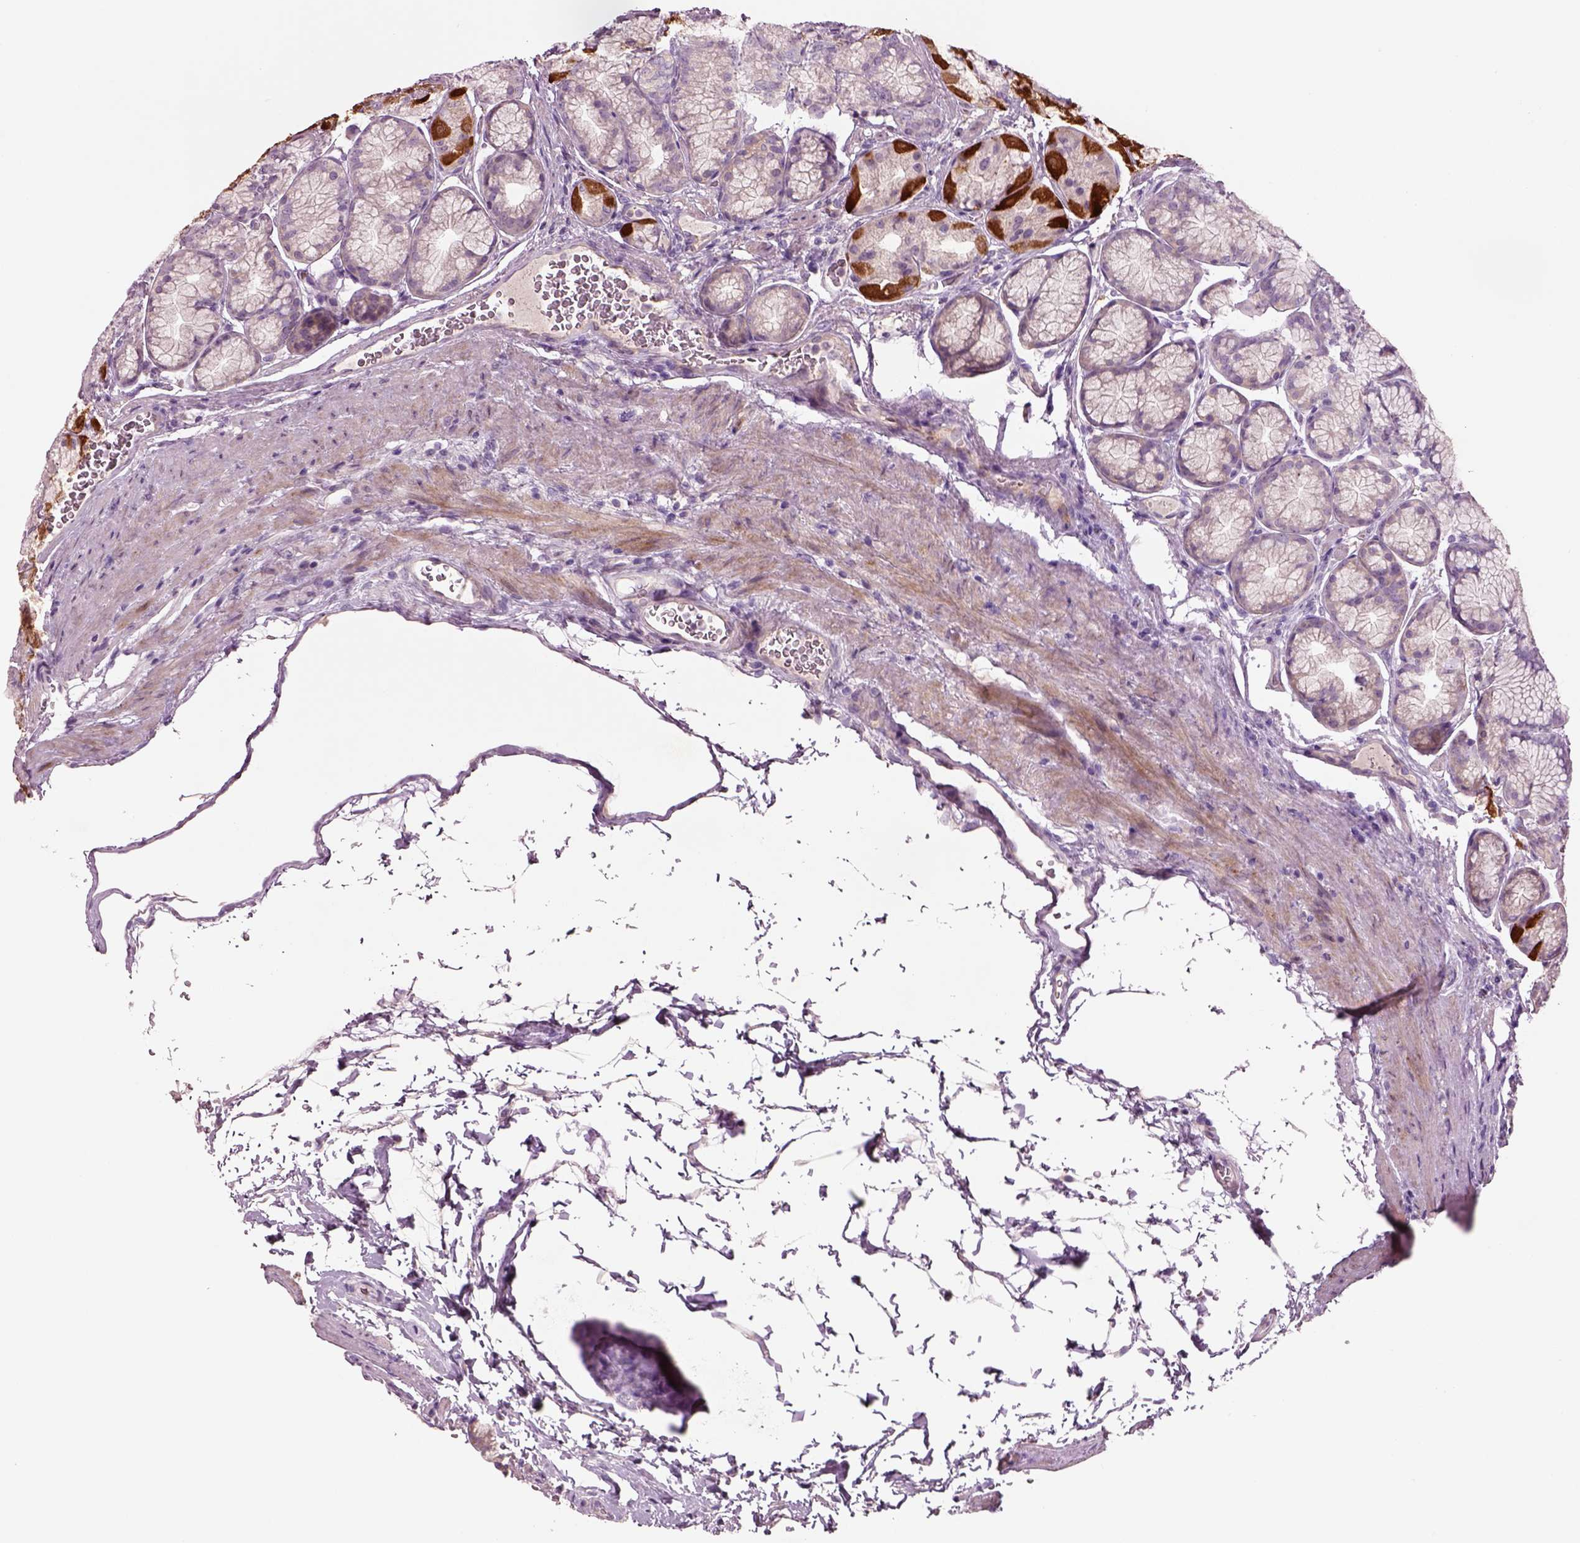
{"staining": {"intensity": "strong", "quantity": "<25%", "location": "cytoplasmic/membranous"}, "tissue": "stomach", "cell_type": "Glandular cells", "image_type": "normal", "snomed": [{"axis": "morphology", "description": "Normal tissue, NOS"}, {"axis": "morphology", "description": "Adenocarcinoma, NOS"}, {"axis": "morphology", "description": "Adenocarcinoma, High grade"}, {"axis": "topography", "description": "Stomach, upper"}, {"axis": "topography", "description": "Stomach"}], "caption": "Immunohistochemistry (DAB (3,3'-diaminobenzidine)) staining of normal stomach exhibits strong cytoplasmic/membranous protein expression in approximately <25% of glandular cells. The staining was performed using DAB (3,3'-diaminobenzidine), with brown indicating positive protein expression. Nuclei are stained blue with hematoxylin.", "gene": "PLPP7", "patient": {"sex": "female", "age": 65}}